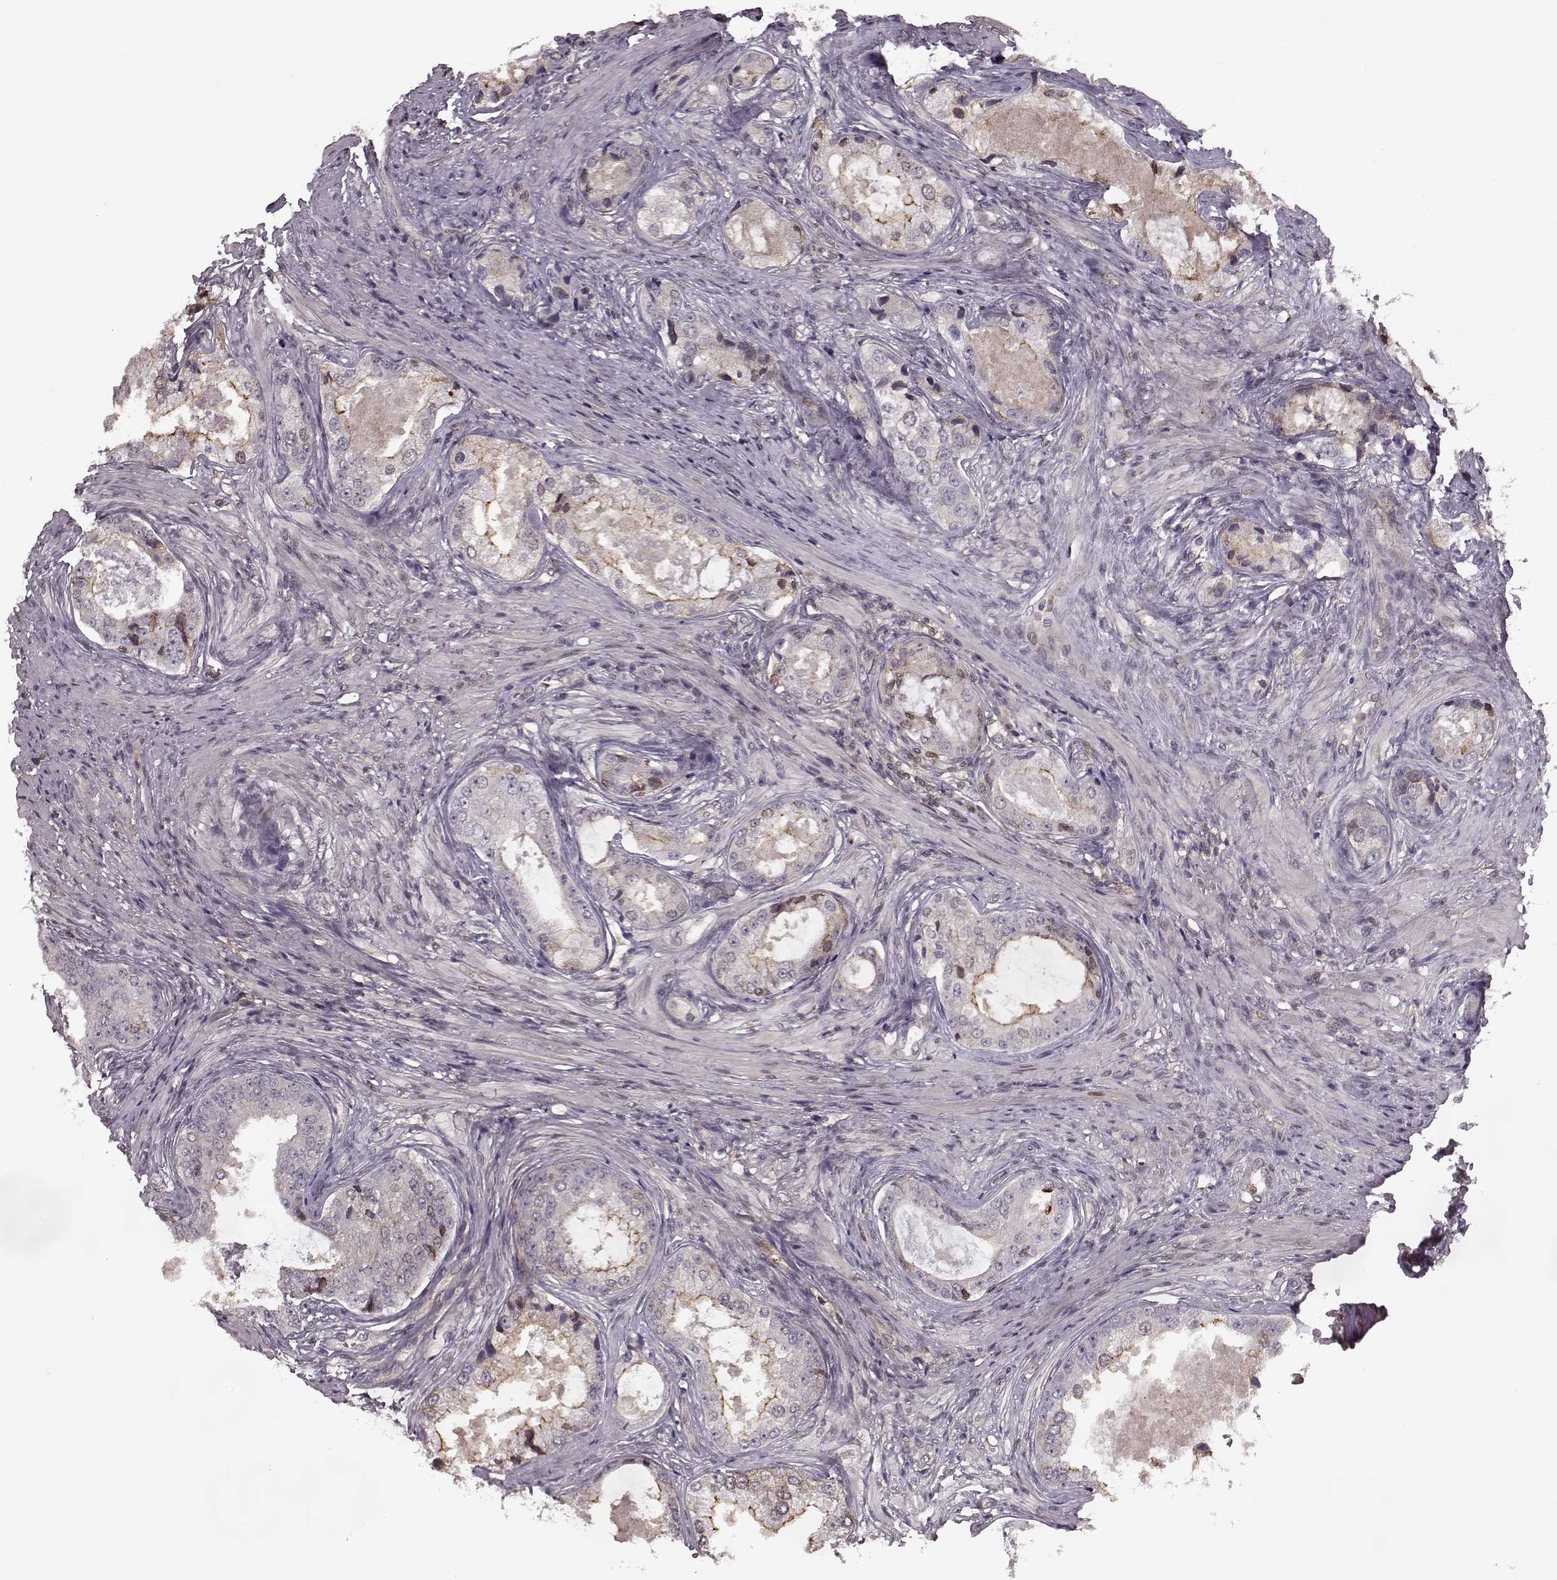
{"staining": {"intensity": "strong", "quantity": "<25%", "location": "cytoplasmic/membranous"}, "tissue": "prostate cancer", "cell_type": "Tumor cells", "image_type": "cancer", "snomed": [{"axis": "morphology", "description": "Adenocarcinoma, Low grade"}, {"axis": "topography", "description": "Prostate"}], "caption": "Strong cytoplasmic/membranous positivity is appreciated in approximately <25% of tumor cells in low-grade adenocarcinoma (prostate).", "gene": "MFSD1", "patient": {"sex": "male", "age": 68}}